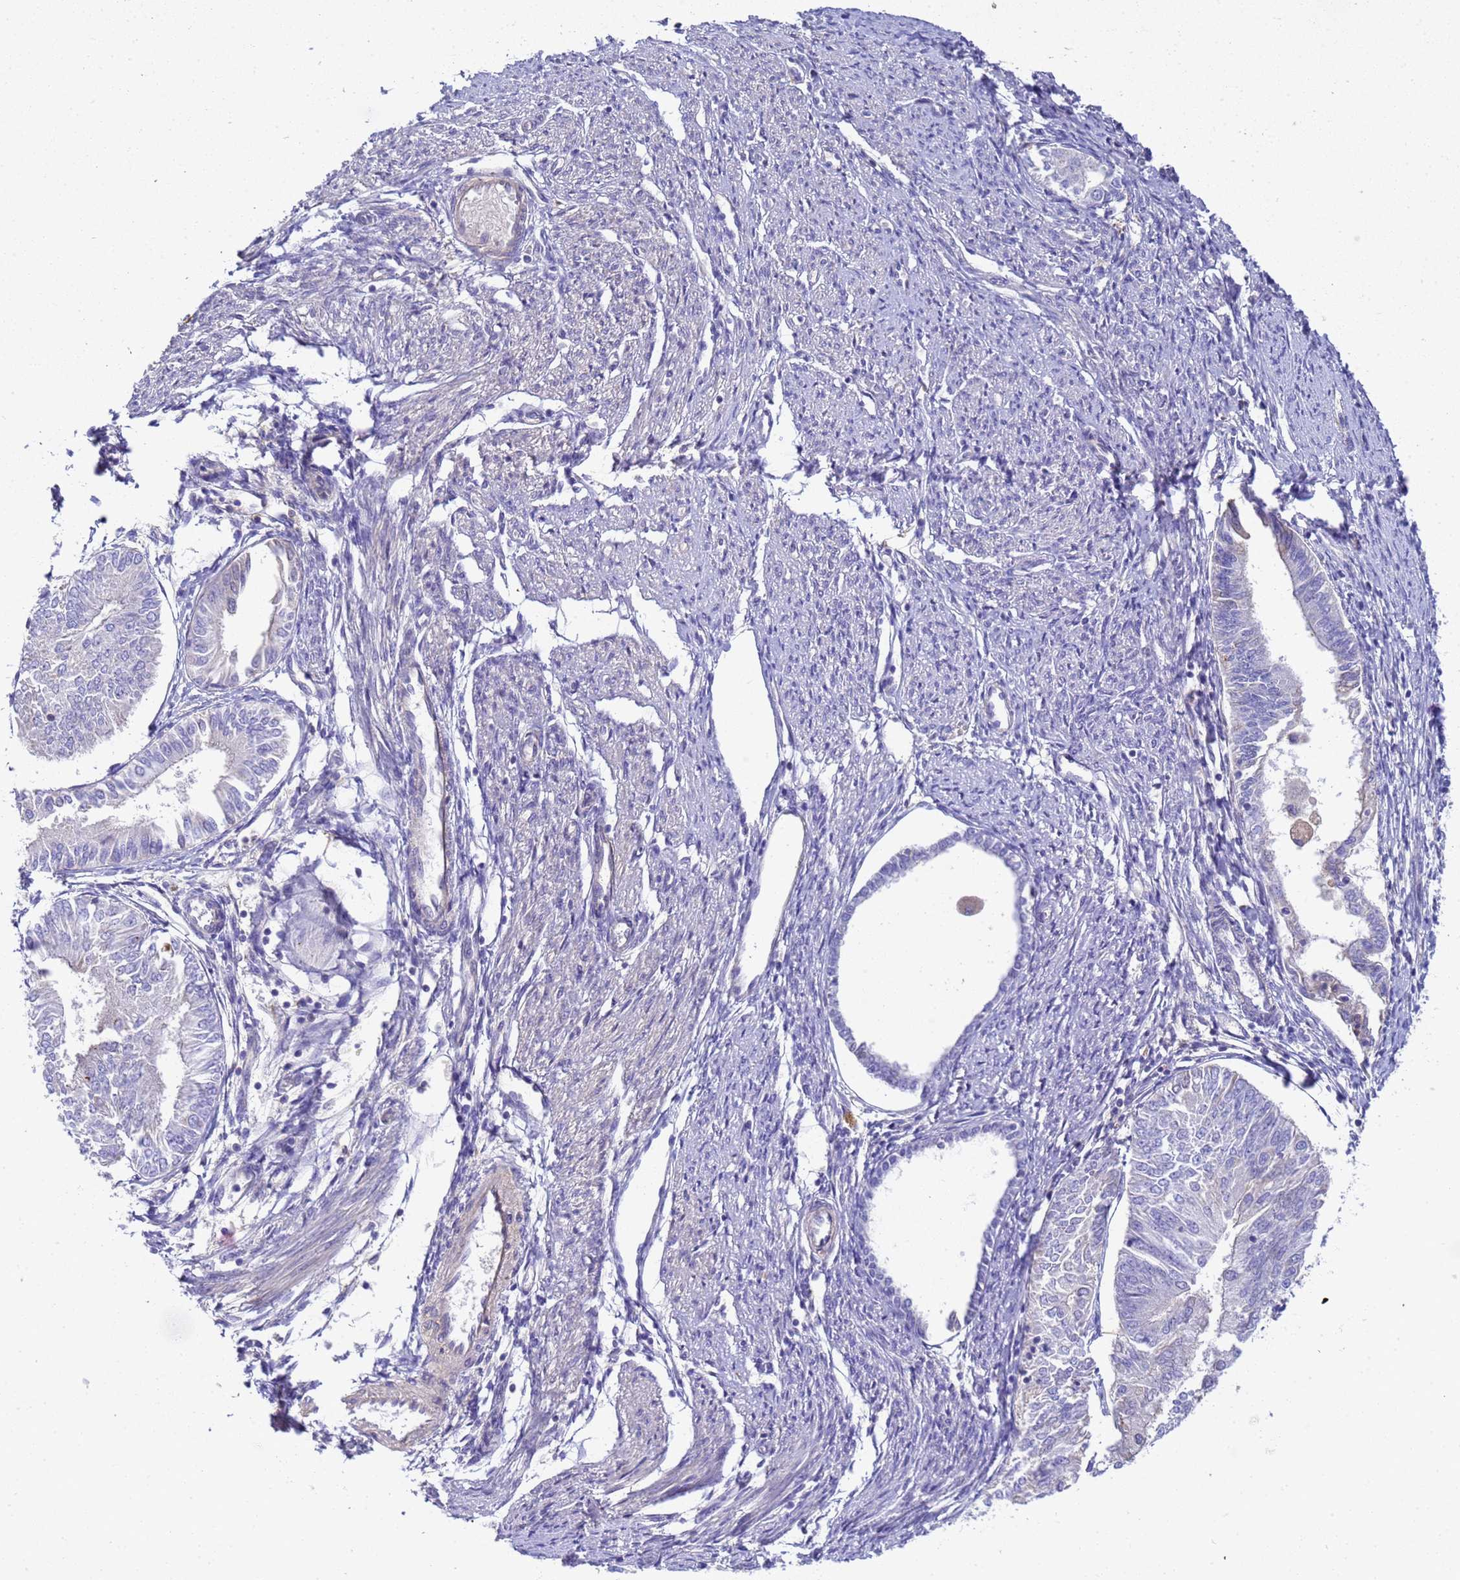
{"staining": {"intensity": "negative", "quantity": "none", "location": "none"}, "tissue": "endometrial cancer", "cell_type": "Tumor cells", "image_type": "cancer", "snomed": [{"axis": "morphology", "description": "Adenocarcinoma, NOS"}, {"axis": "topography", "description": "Endometrium"}], "caption": "High power microscopy image of an immunohistochemistry (IHC) photomicrograph of endometrial cancer (adenocarcinoma), revealing no significant staining in tumor cells. (DAB (3,3'-diaminobenzidine) IHC visualized using brightfield microscopy, high magnification).", "gene": "TBCD", "patient": {"sex": "female", "age": 58}}